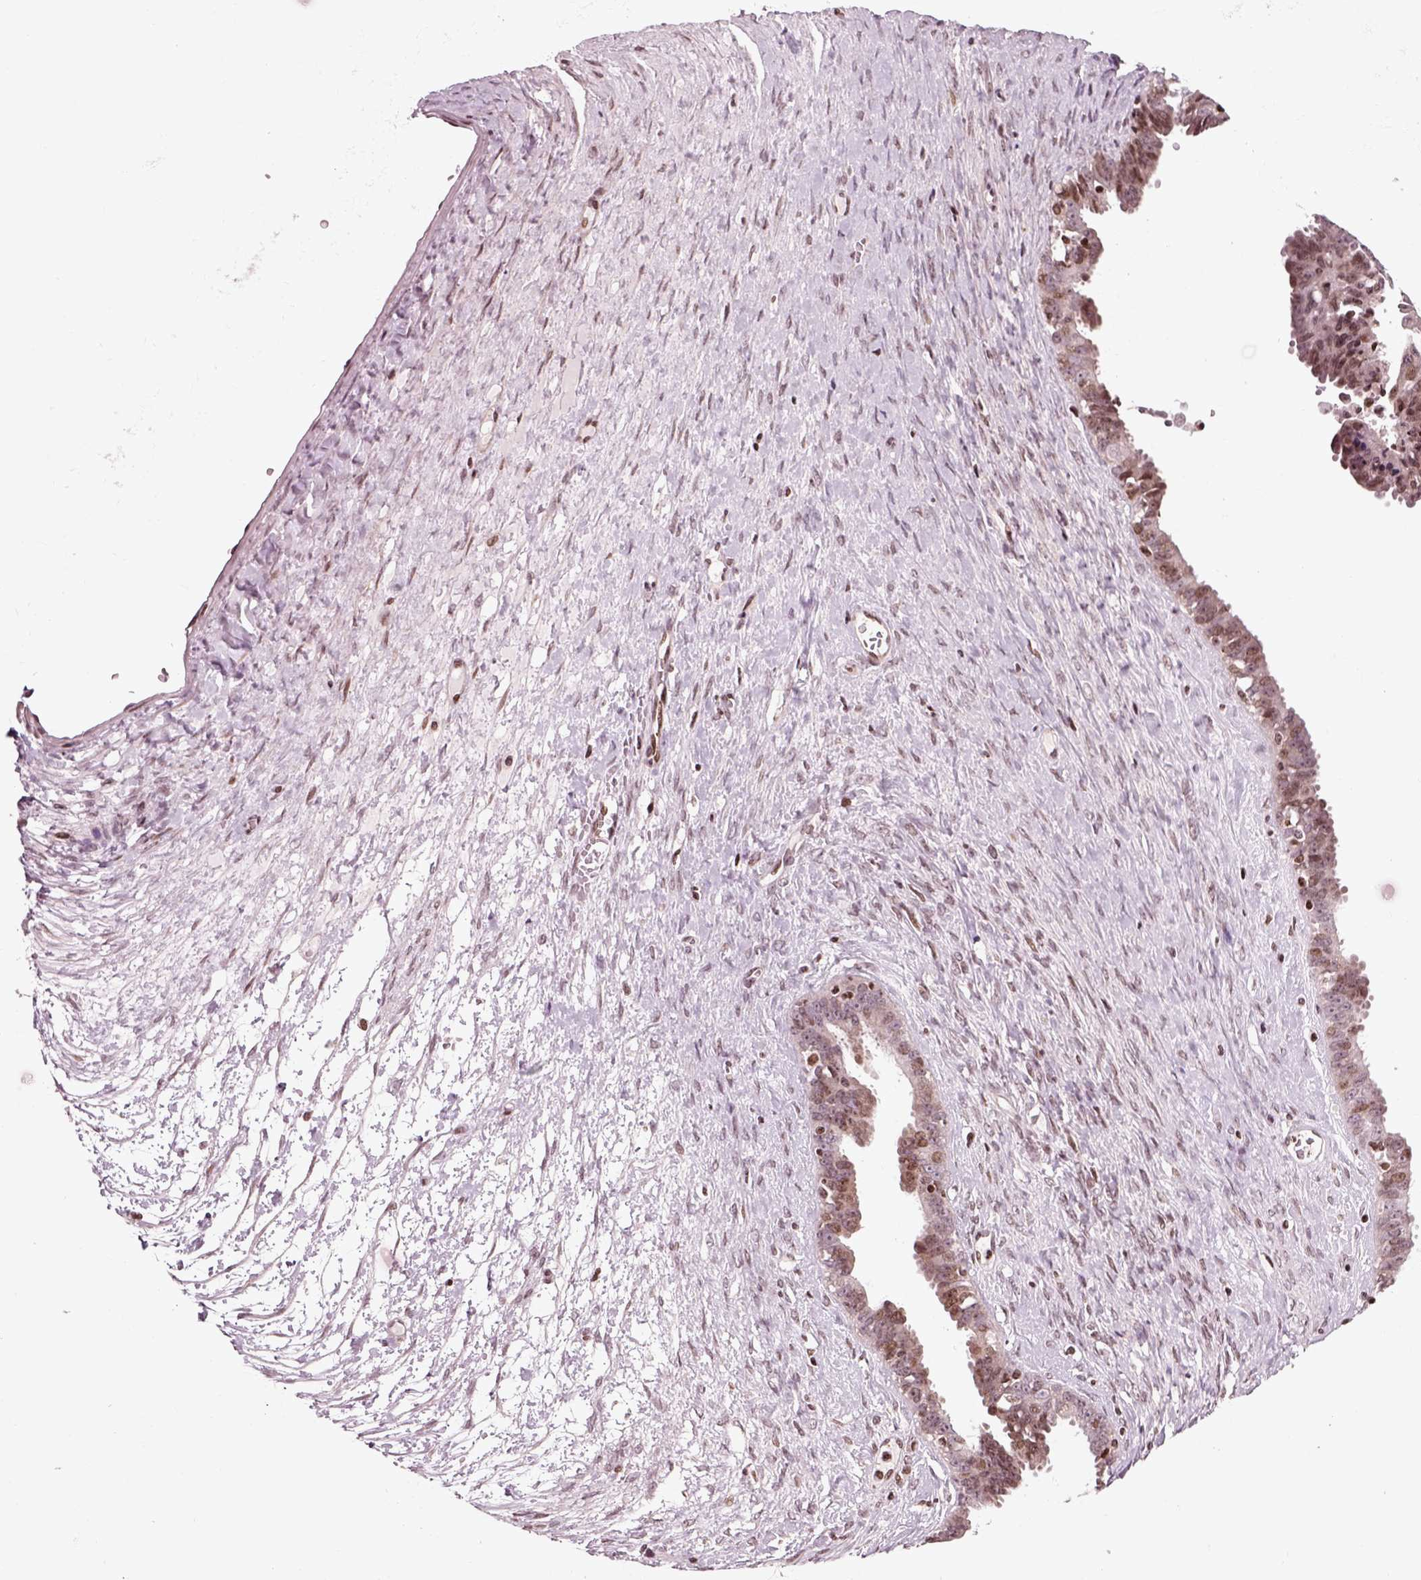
{"staining": {"intensity": "moderate", "quantity": "<25%", "location": "nuclear"}, "tissue": "ovarian cancer", "cell_type": "Tumor cells", "image_type": "cancer", "snomed": [{"axis": "morphology", "description": "Cystadenocarcinoma, serous, NOS"}, {"axis": "topography", "description": "Ovary"}], "caption": "This photomicrograph reveals IHC staining of human ovarian cancer (serous cystadenocarcinoma), with low moderate nuclear staining in about <25% of tumor cells.", "gene": "HEYL", "patient": {"sex": "female", "age": 71}}